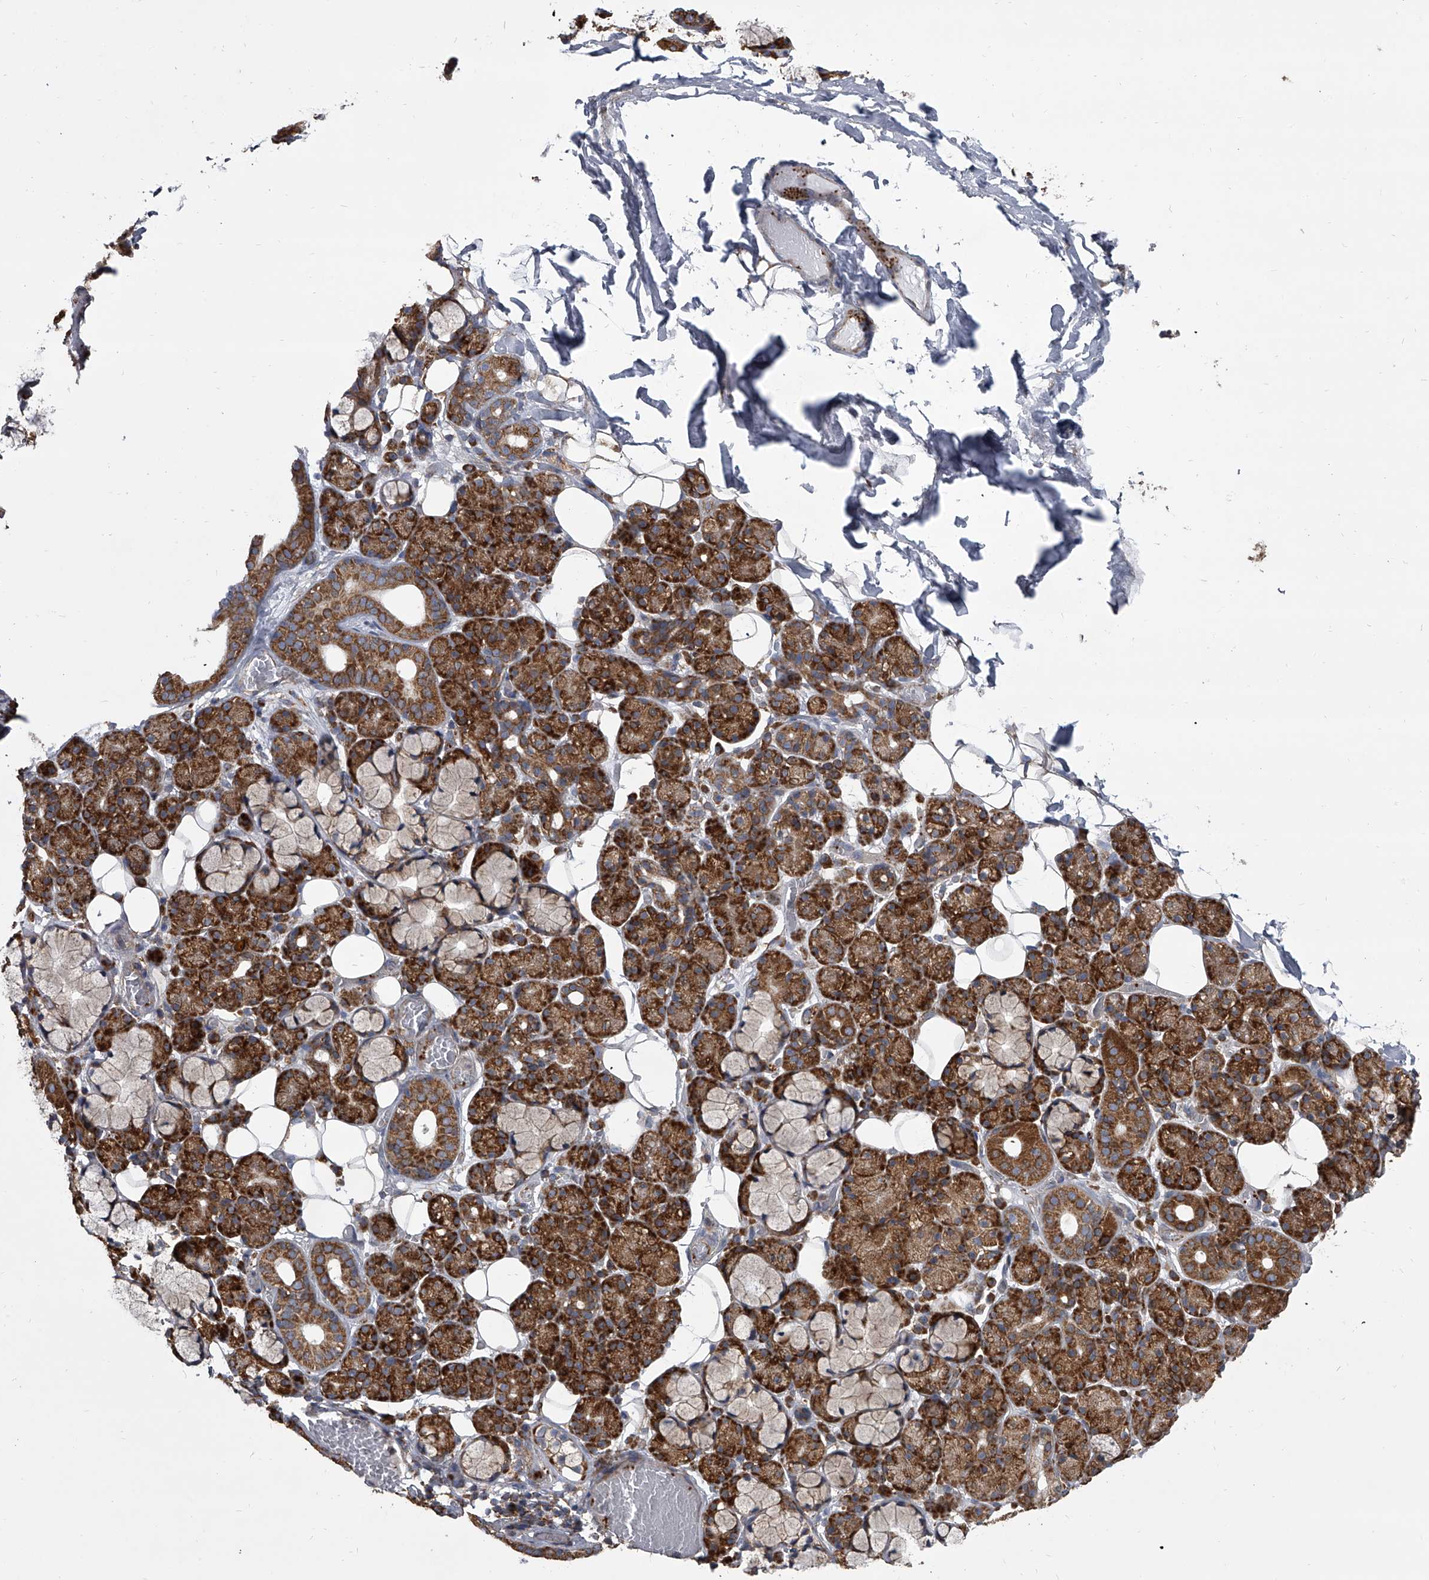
{"staining": {"intensity": "strong", "quantity": ">75%", "location": "cytoplasmic/membranous"}, "tissue": "salivary gland", "cell_type": "Glandular cells", "image_type": "normal", "snomed": [{"axis": "morphology", "description": "Normal tissue, NOS"}, {"axis": "topography", "description": "Salivary gland"}], "caption": "Immunohistochemistry micrograph of unremarkable salivary gland stained for a protein (brown), which demonstrates high levels of strong cytoplasmic/membranous expression in approximately >75% of glandular cells.", "gene": "ZC3H15", "patient": {"sex": "male", "age": 63}}